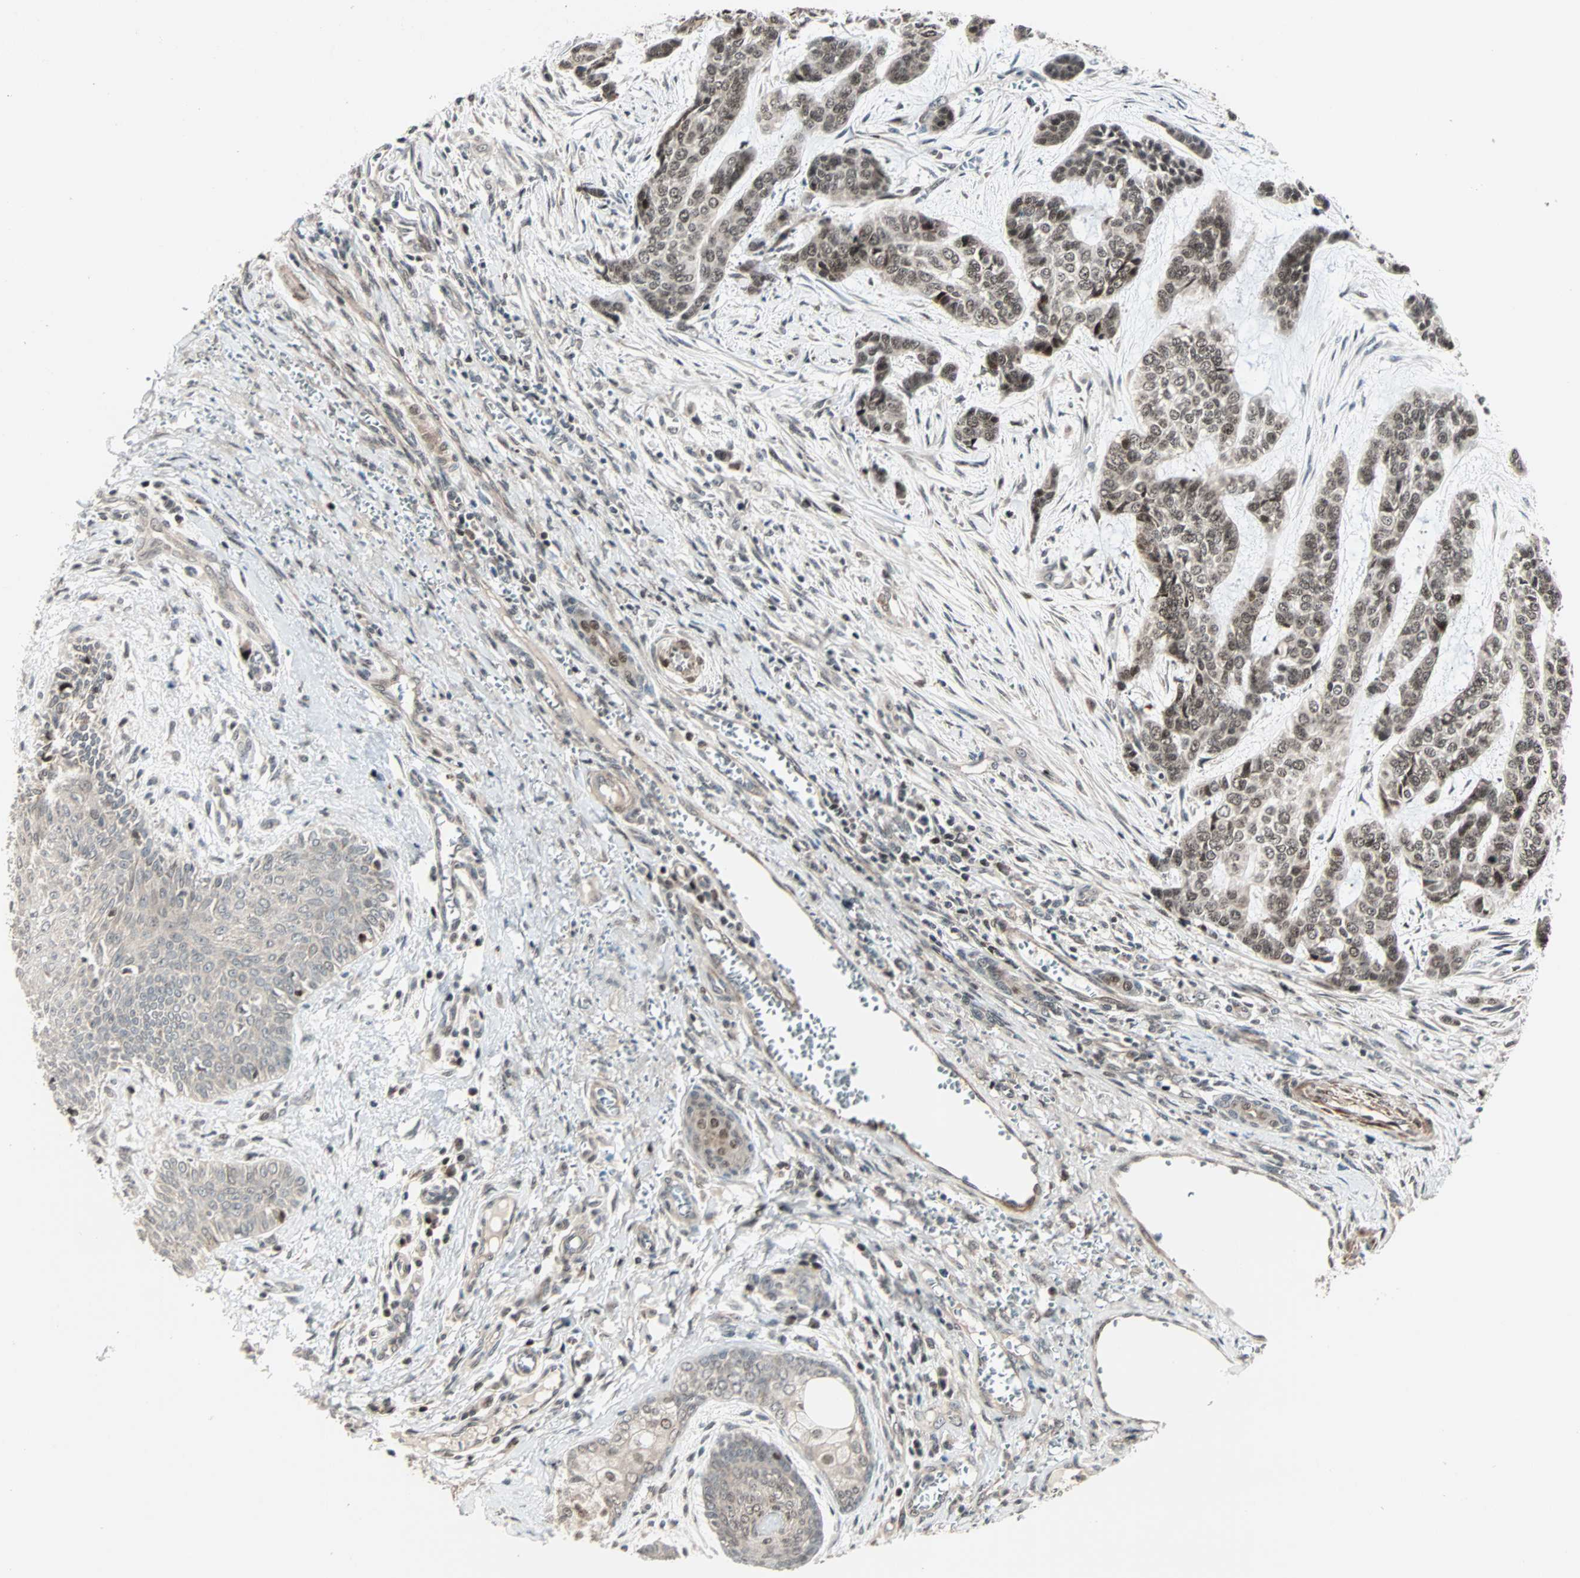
{"staining": {"intensity": "weak", "quantity": ">75%", "location": "nuclear"}, "tissue": "skin cancer", "cell_type": "Tumor cells", "image_type": "cancer", "snomed": [{"axis": "morphology", "description": "Basal cell carcinoma"}, {"axis": "topography", "description": "Skin"}], "caption": "Weak nuclear staining for a protein is identified in about >75% of tumor cells of skin basal cell carcinoma using immunohistochemistry (IHC).", "gene": "CBX4", "patient": {"sex": "female", "age": 64}}